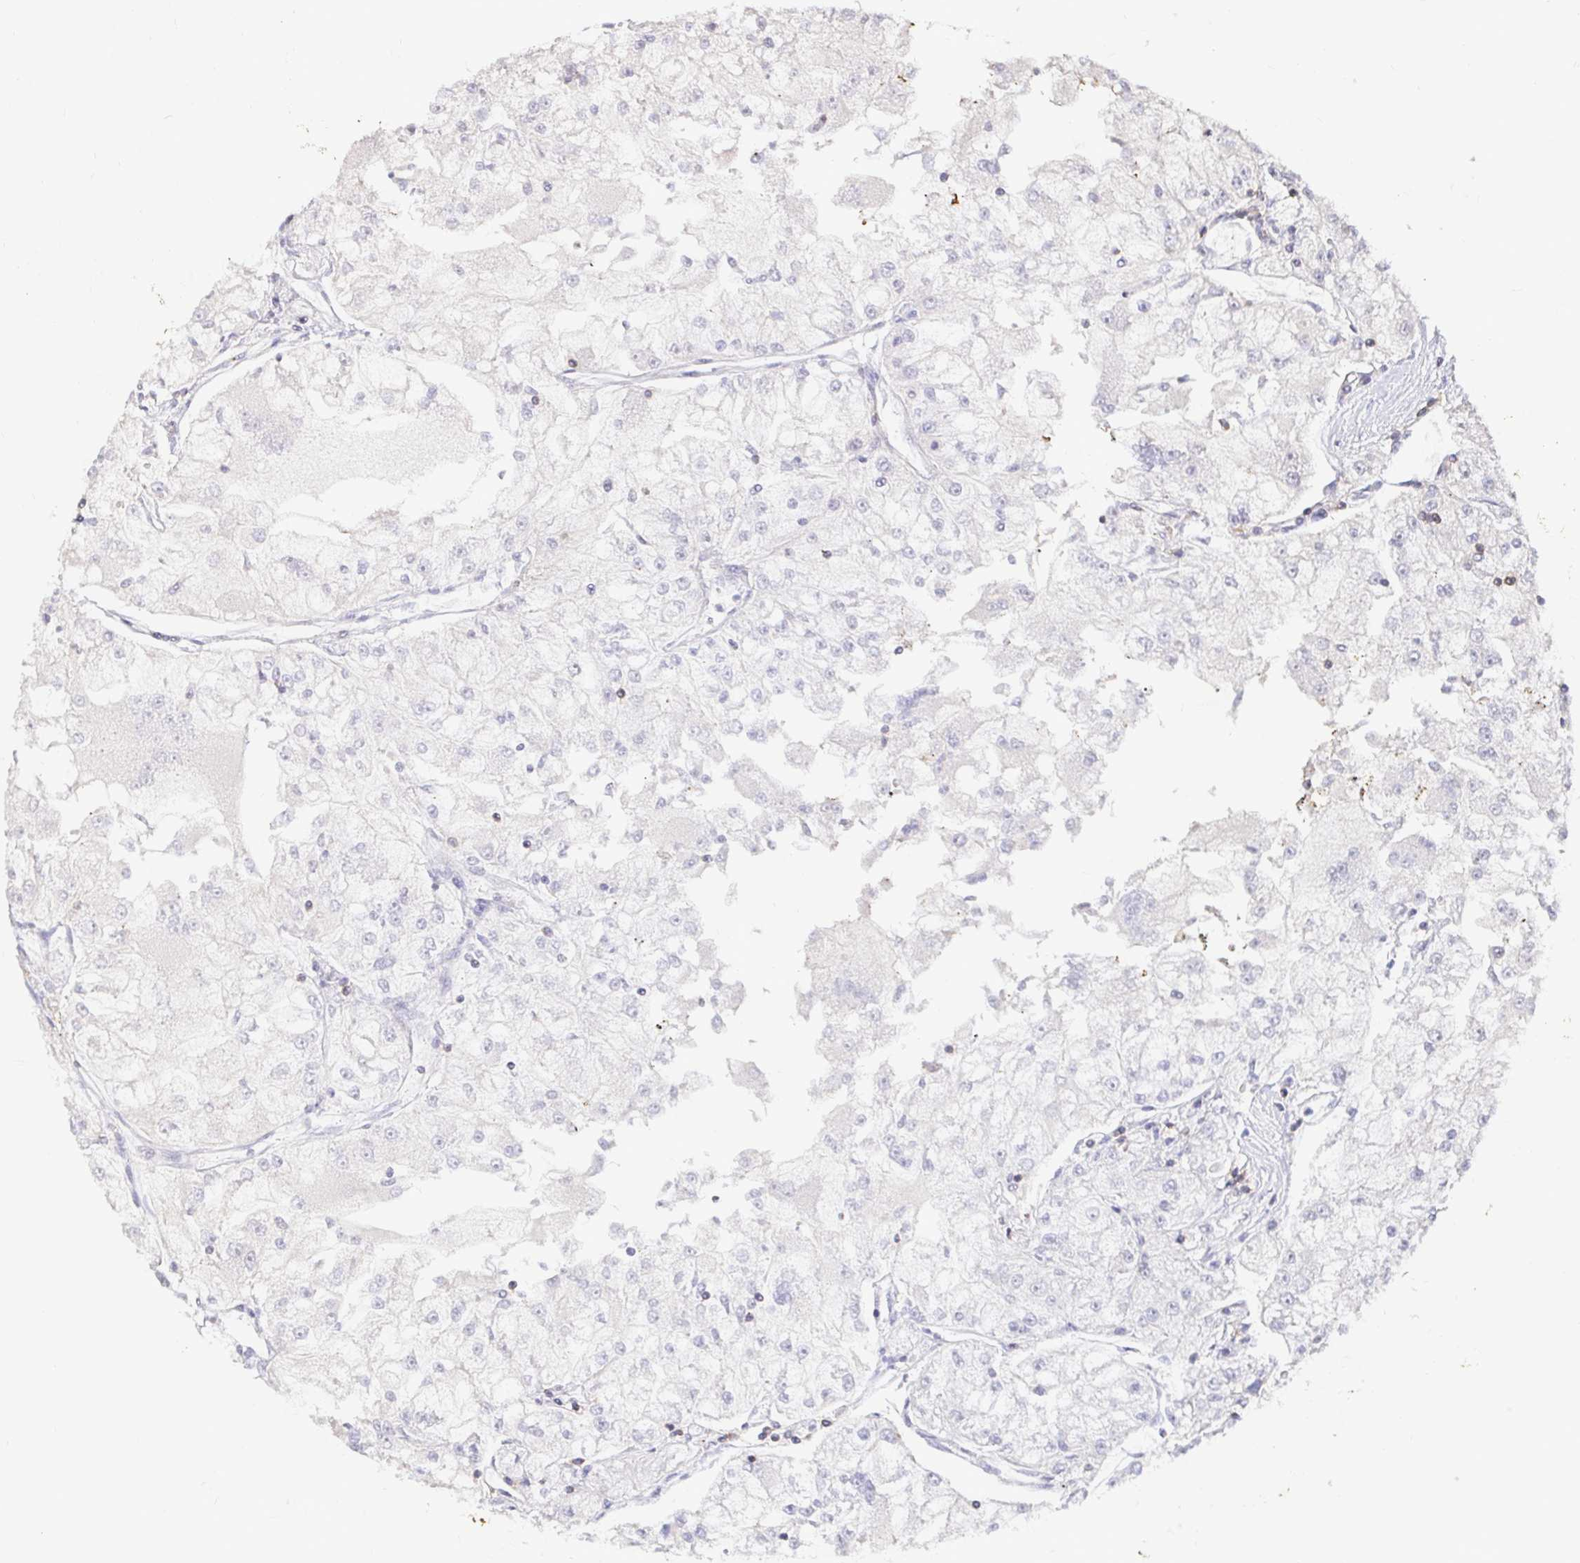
{"staining": {"intensity": "negative", "quantity": "none", "location": "none"}, "tissue": "renal cancer", "cell_type": "Tumor cells", "image_type": "cancer", "snomed": [{"axis": "morphology", "description": "Adenocarcinoma, NOS"}, {"axis": "topography", "description": "Kidney"}], "caption": "Human renal cancer stained for a protein using IHC demonstrates no staining in tumor cells.", "gene": "SKAP1", "patient": {"sex": "female", "age": 72}}